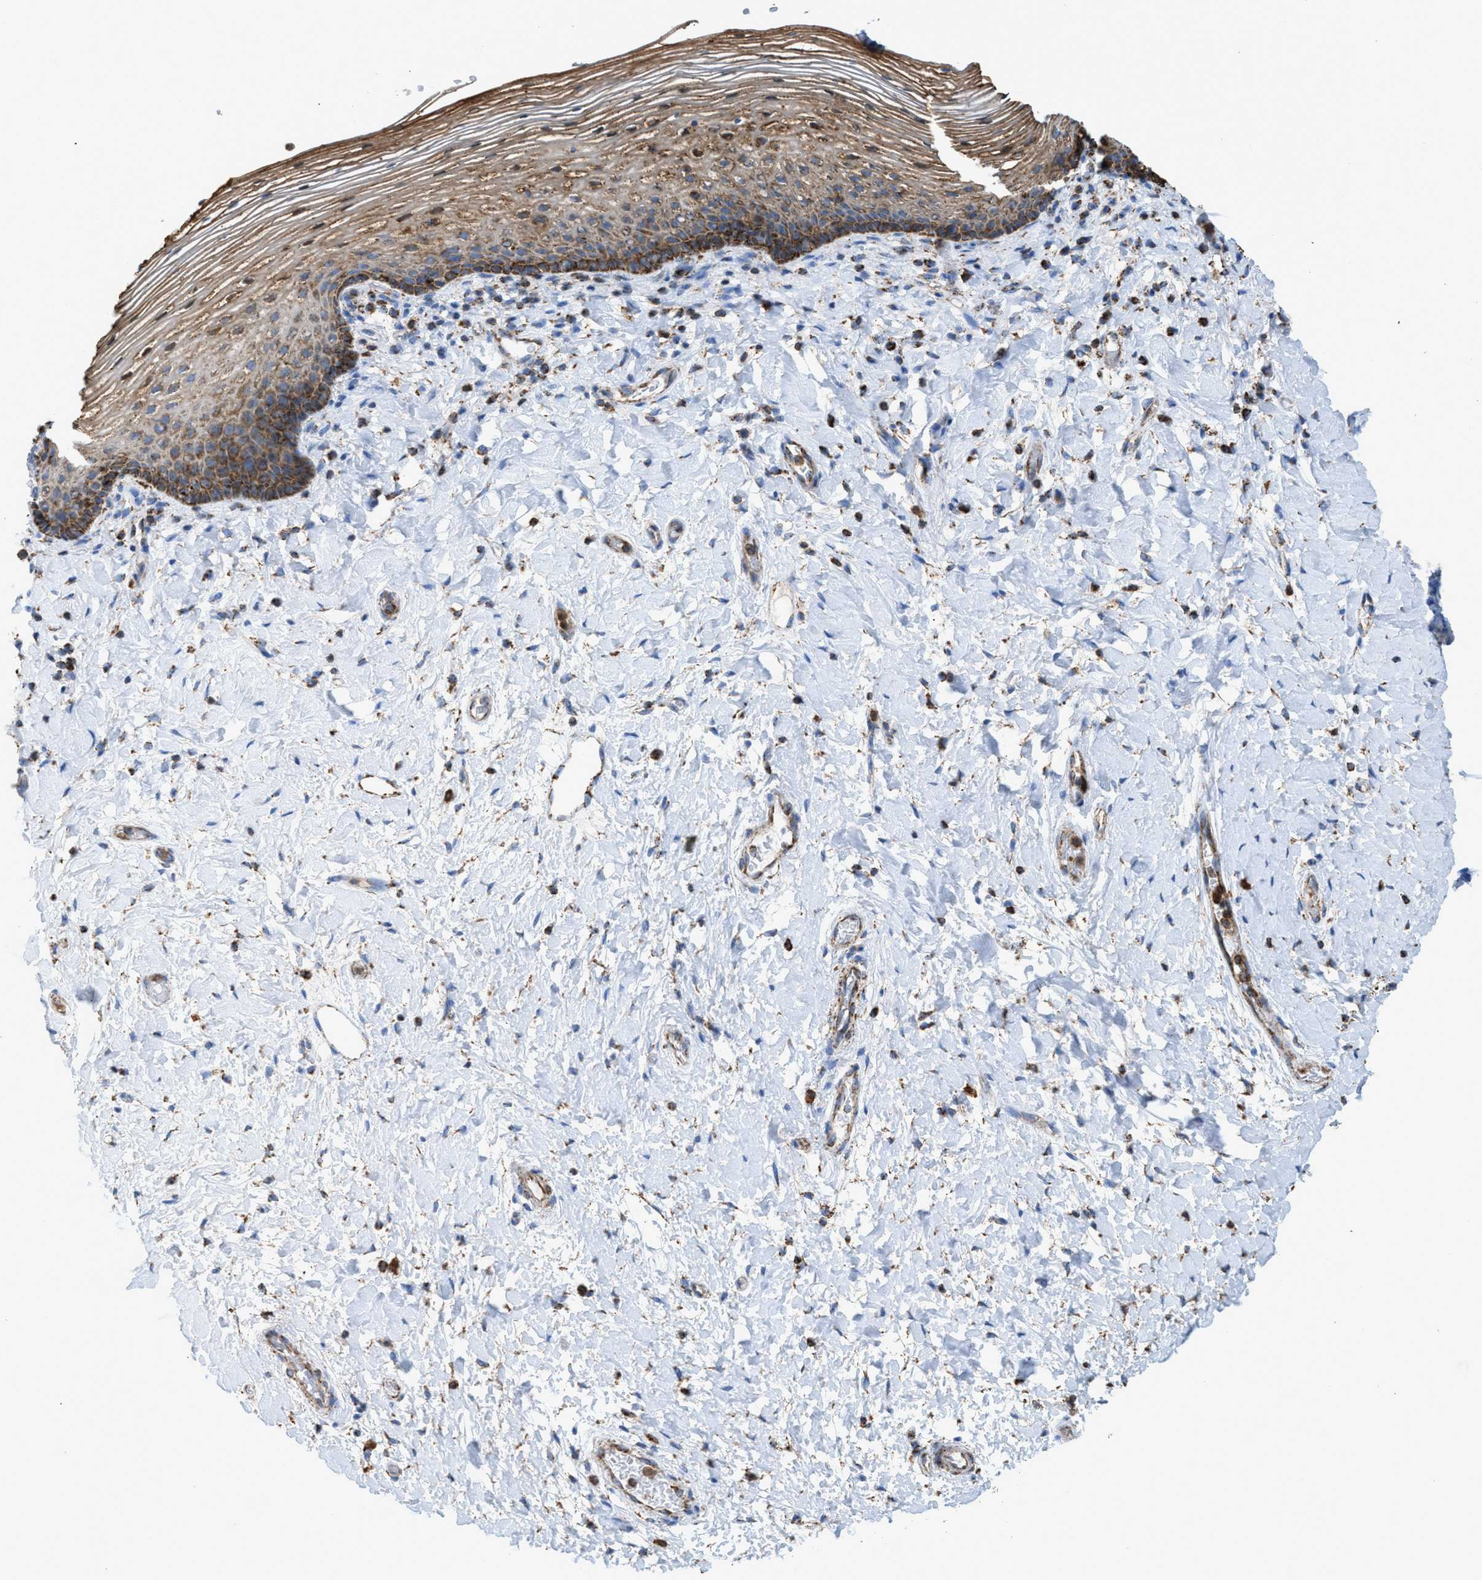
{"staining": {"intensity": "strong", "quantity": ">75%", "location": "cytoplasmic/membranous"}, "tissue": "vagina", "cell_type": "Squamous epithelial cells", "image_type": "normal", "snomed": [{"axis": "morphology", "description": "Normal tissue, NOS"}, {"axis": "topography", "description": "Vagina"}], "caption": "About >75% of squamous epithelial cells in normal vagina demonstrate strong cytoplasmic/membranous protein staining as visualized by brown immunohistochemical staining.", "gene": "ECHS1", "patient": {"sex": "female", "age": 60}}